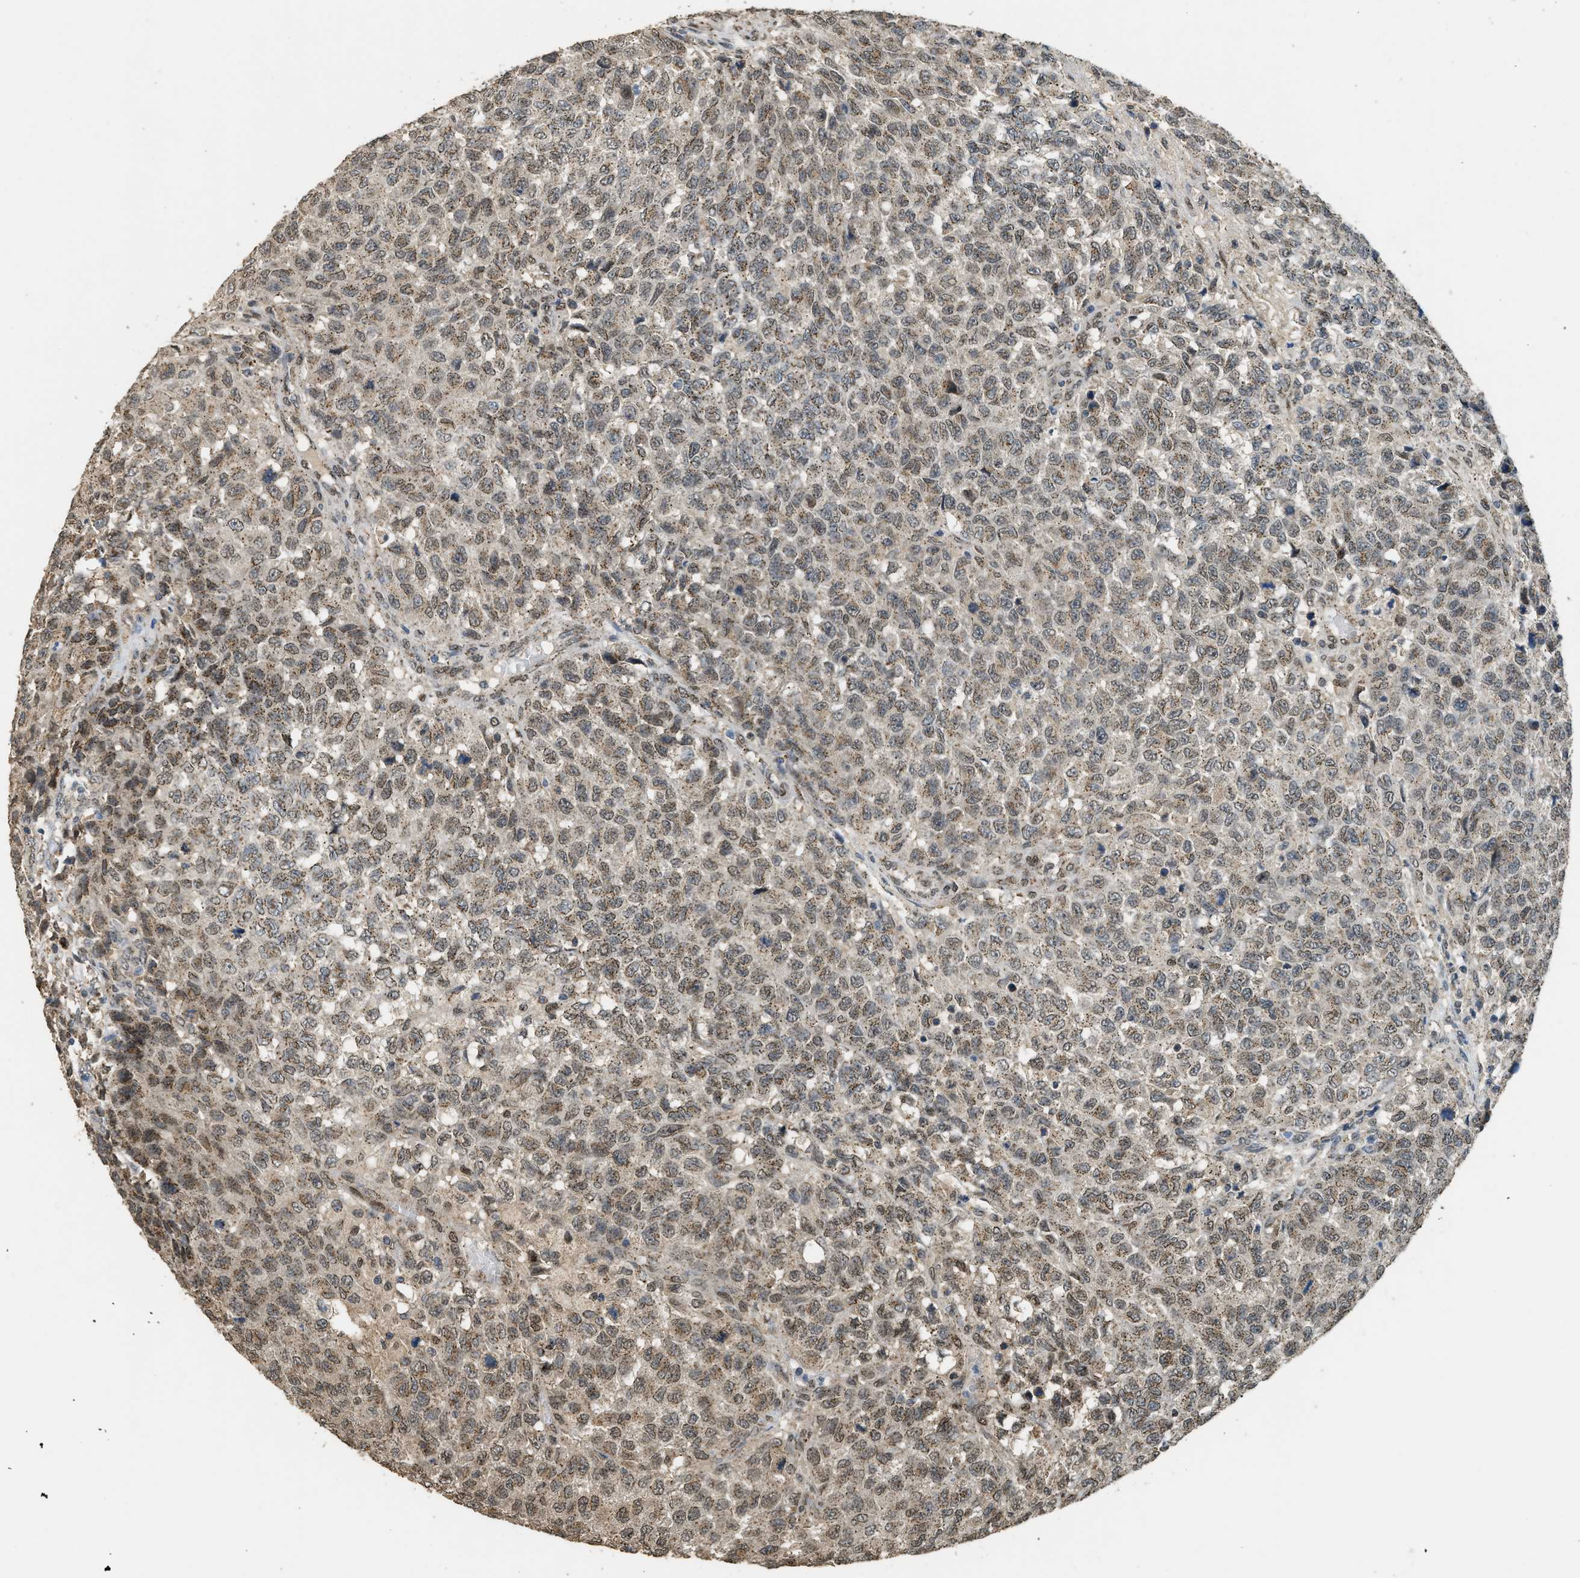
{"staining": {"intensity": "moderate", "quantity": ">75%", "location": "cytoplasmic/membranous"}, "tissue": "testis cancer", "cell_type": "Tumor cells", "image_type": "cancer", "snomed": [{"axis": "morphology", "description": "Seminoma, NOS"}, {"axis": "topography", "description": "Testis"}], "caption": "This photomicrograph exhibits immunohistochemistry (IHC) staining of human testis seminoma, with medium moderate cytoplasmic/membranous expression in approximately >75% of tumor cells.", "gene": "IPO7", "patient": {"sex": "male", "age": 59}}